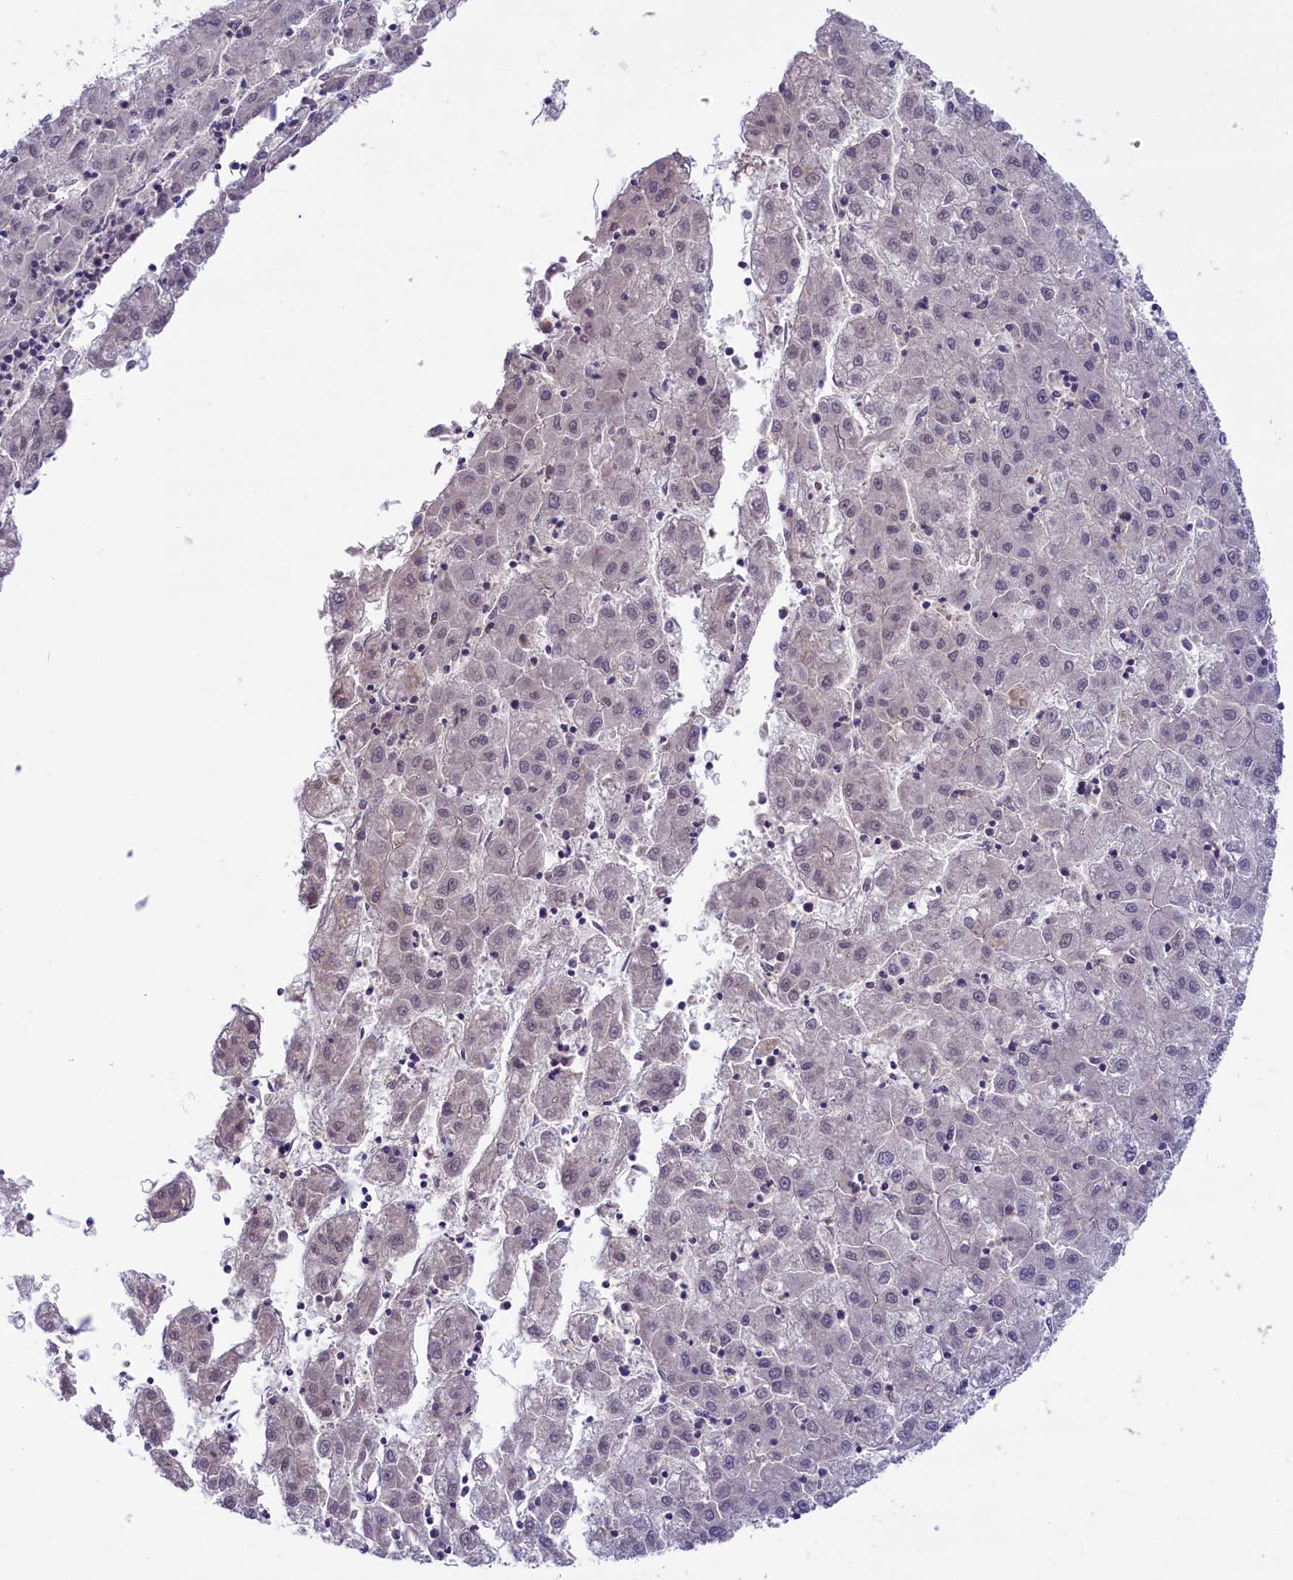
{"staining": {"intensity": "weak", "quantity": "<25%", "location": "nuclear"}, "tissue": "liver cancer", "cell_type": "Tumor cells", "image_type": "cancer", "snomed": [{"axis": "morphology", "description": "Carcinoma, Hepatocellular, NOS"}, {"axis": "topography", "description": "Liver"}], "caption": "An immunohistochemistry photomicrograph of liver hepatocellular carcinoma is shown. There is no staining in tumor cells of liver hepatocellular carcinoma. (DAB (3,3'-diaminobenzidine) IHC visualized using brightfield microscopy, high magnification).", "gene": "CRAMP1", "patient": {"sex": "male", "age": 72}}